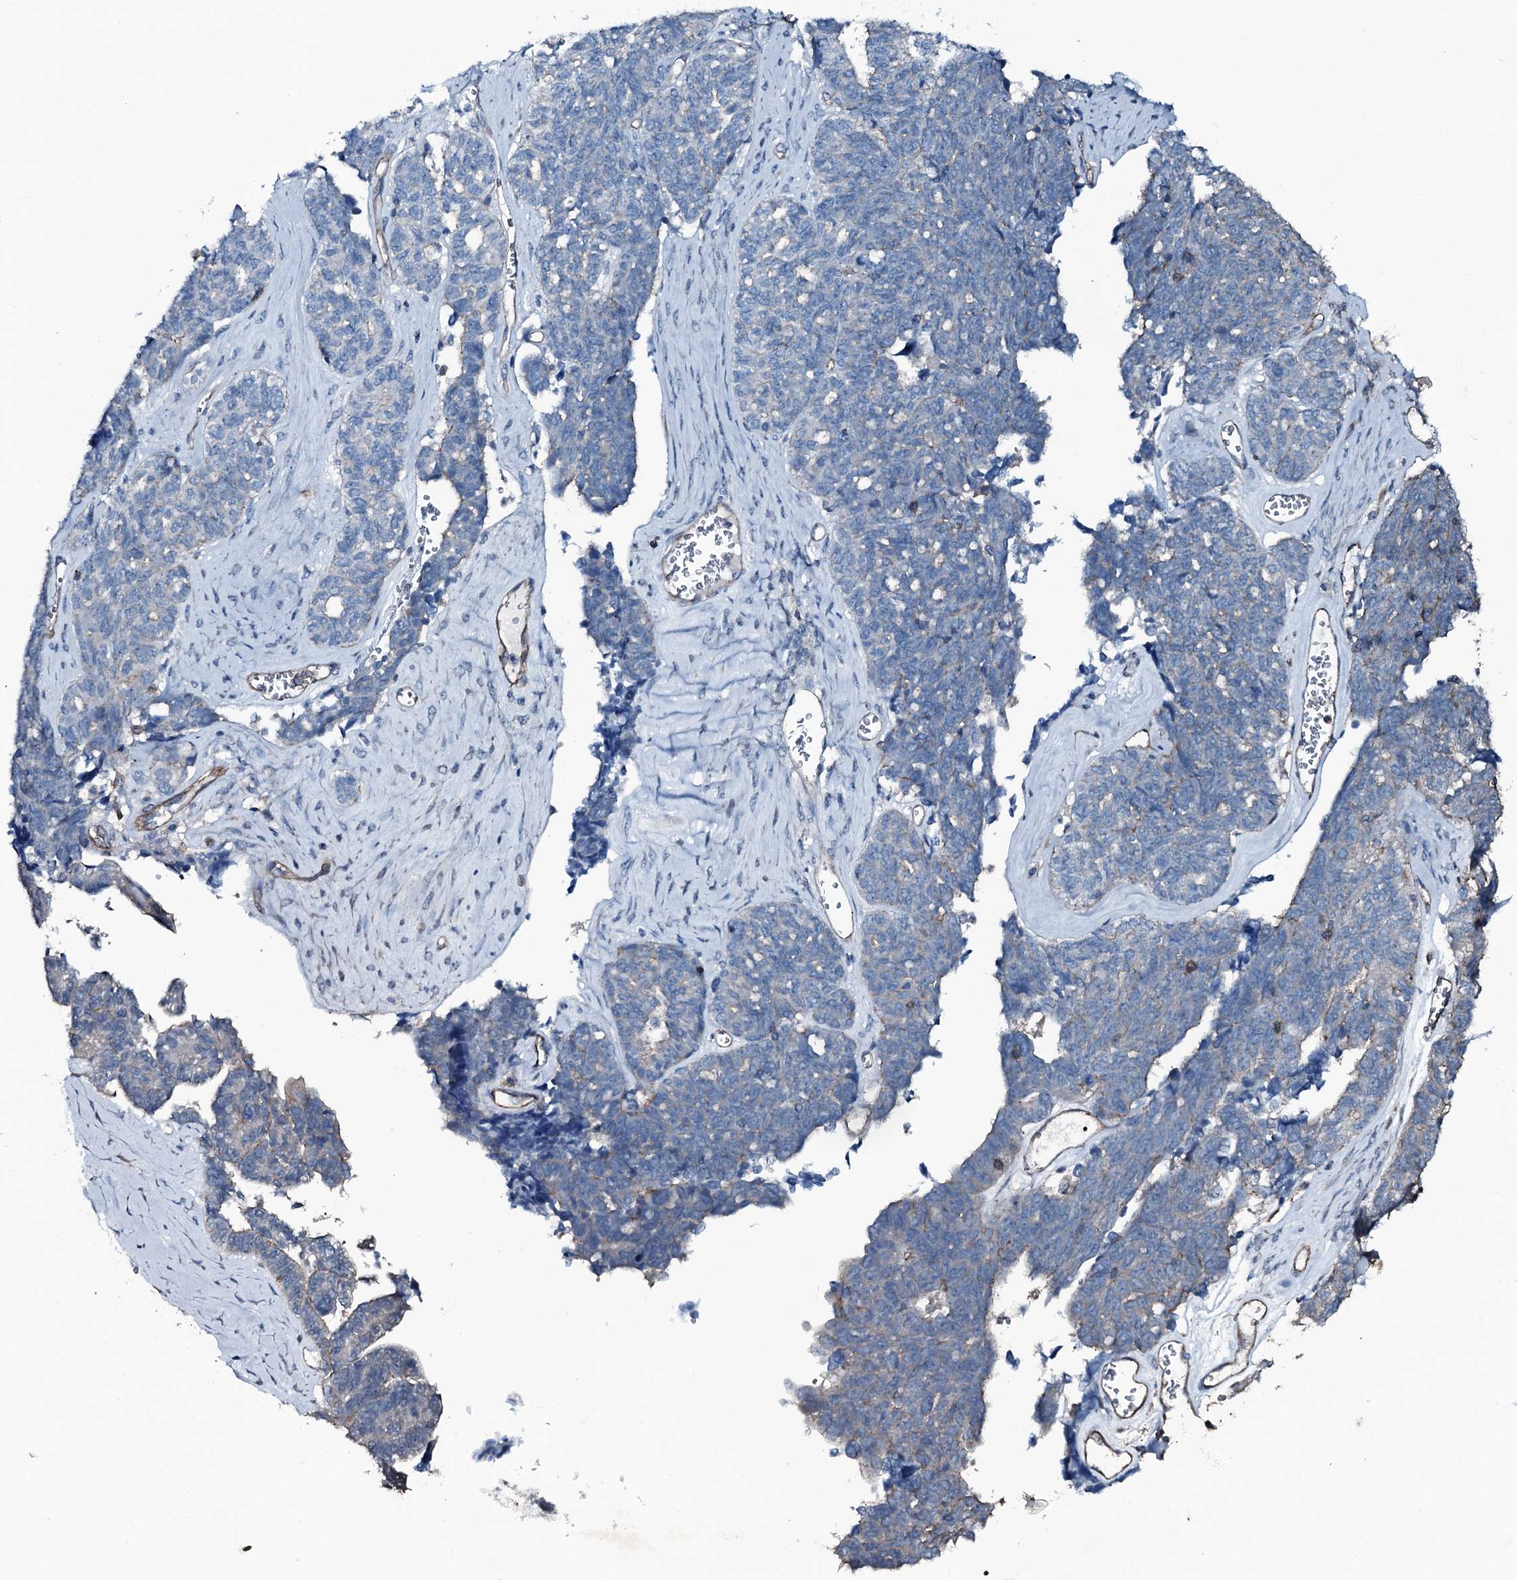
{"staining": {"intensity": "negative", "quantity": "none", "location": "none"}, "tissue": "ovarian cancer", "cell_type": "Tumor cells", "image_type": "cancer", "snomed": [{"axis": "morphology", "description": "Cystadenocarcinoma, serous, NOS"}, {"axis": "topography", "description": "Ovary"}], "caption": "IHC of human serous cystadenocarcinoma (ovarian) exhibits no staining in tumor cells.", "gene": "SLC25A38", "patient": {"sex": "female", "age": 79}}